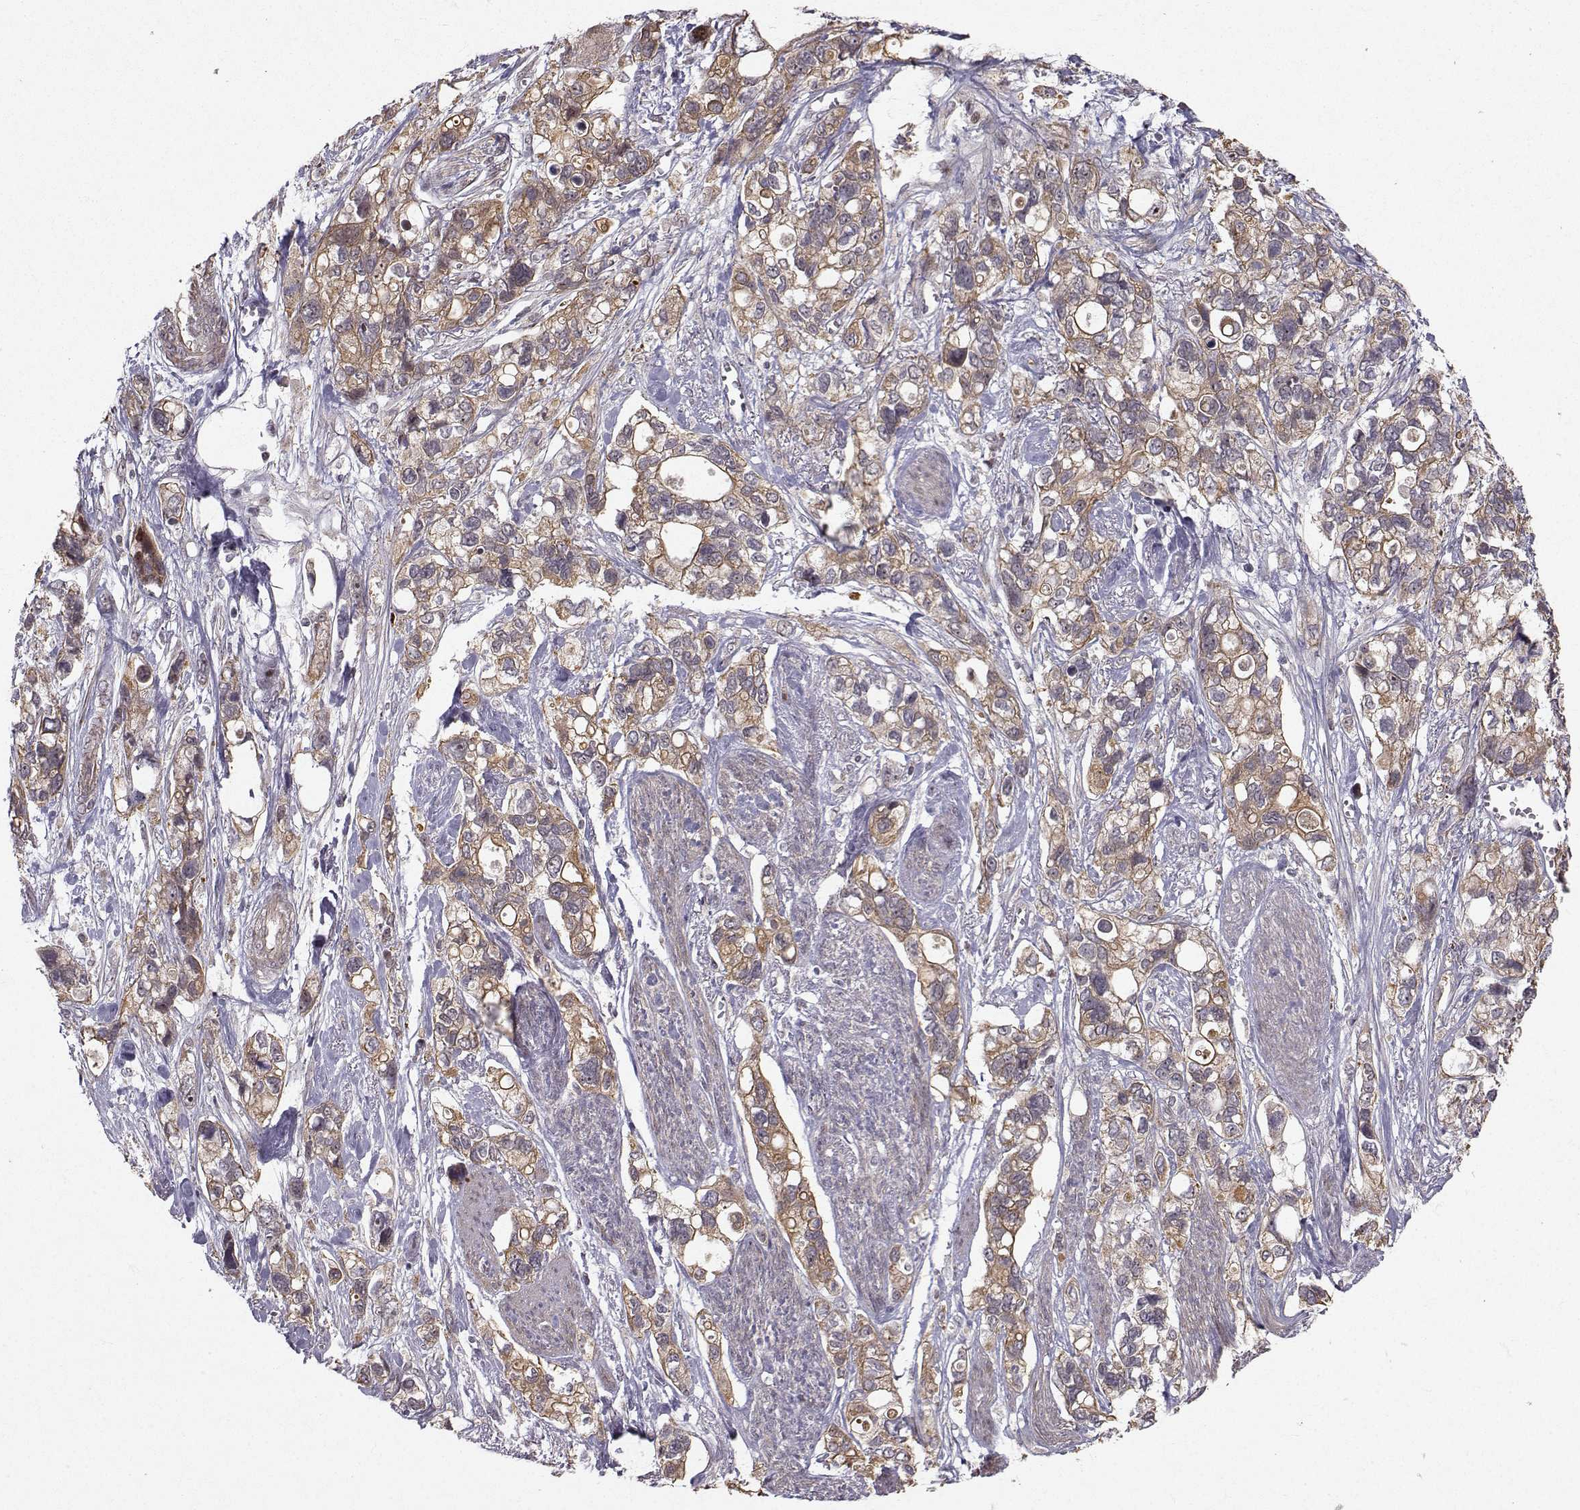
{"staining": {"intensity": "moderate", "quantity": ">75%", "location": "cytoplasmic/membranous"}, "tissue": "stomach cancer", "cell_type": "Tumor cells", "image_type": "cancer", "snomed": [{"axis": "morphology", "description": "Adenocarcinoma, NOS"}, {"axis": "topography", "description": "Stomach, upper"}], "caption": "Stomach cancer (adenocarcinoma) was stained to show a protein in brown. There is medium levels of moderate cytoplasmic/membranous positivity in approximately >75% of tumor cells.", "gene": "APC", "patient": {"sex": "female", "age": 81}}